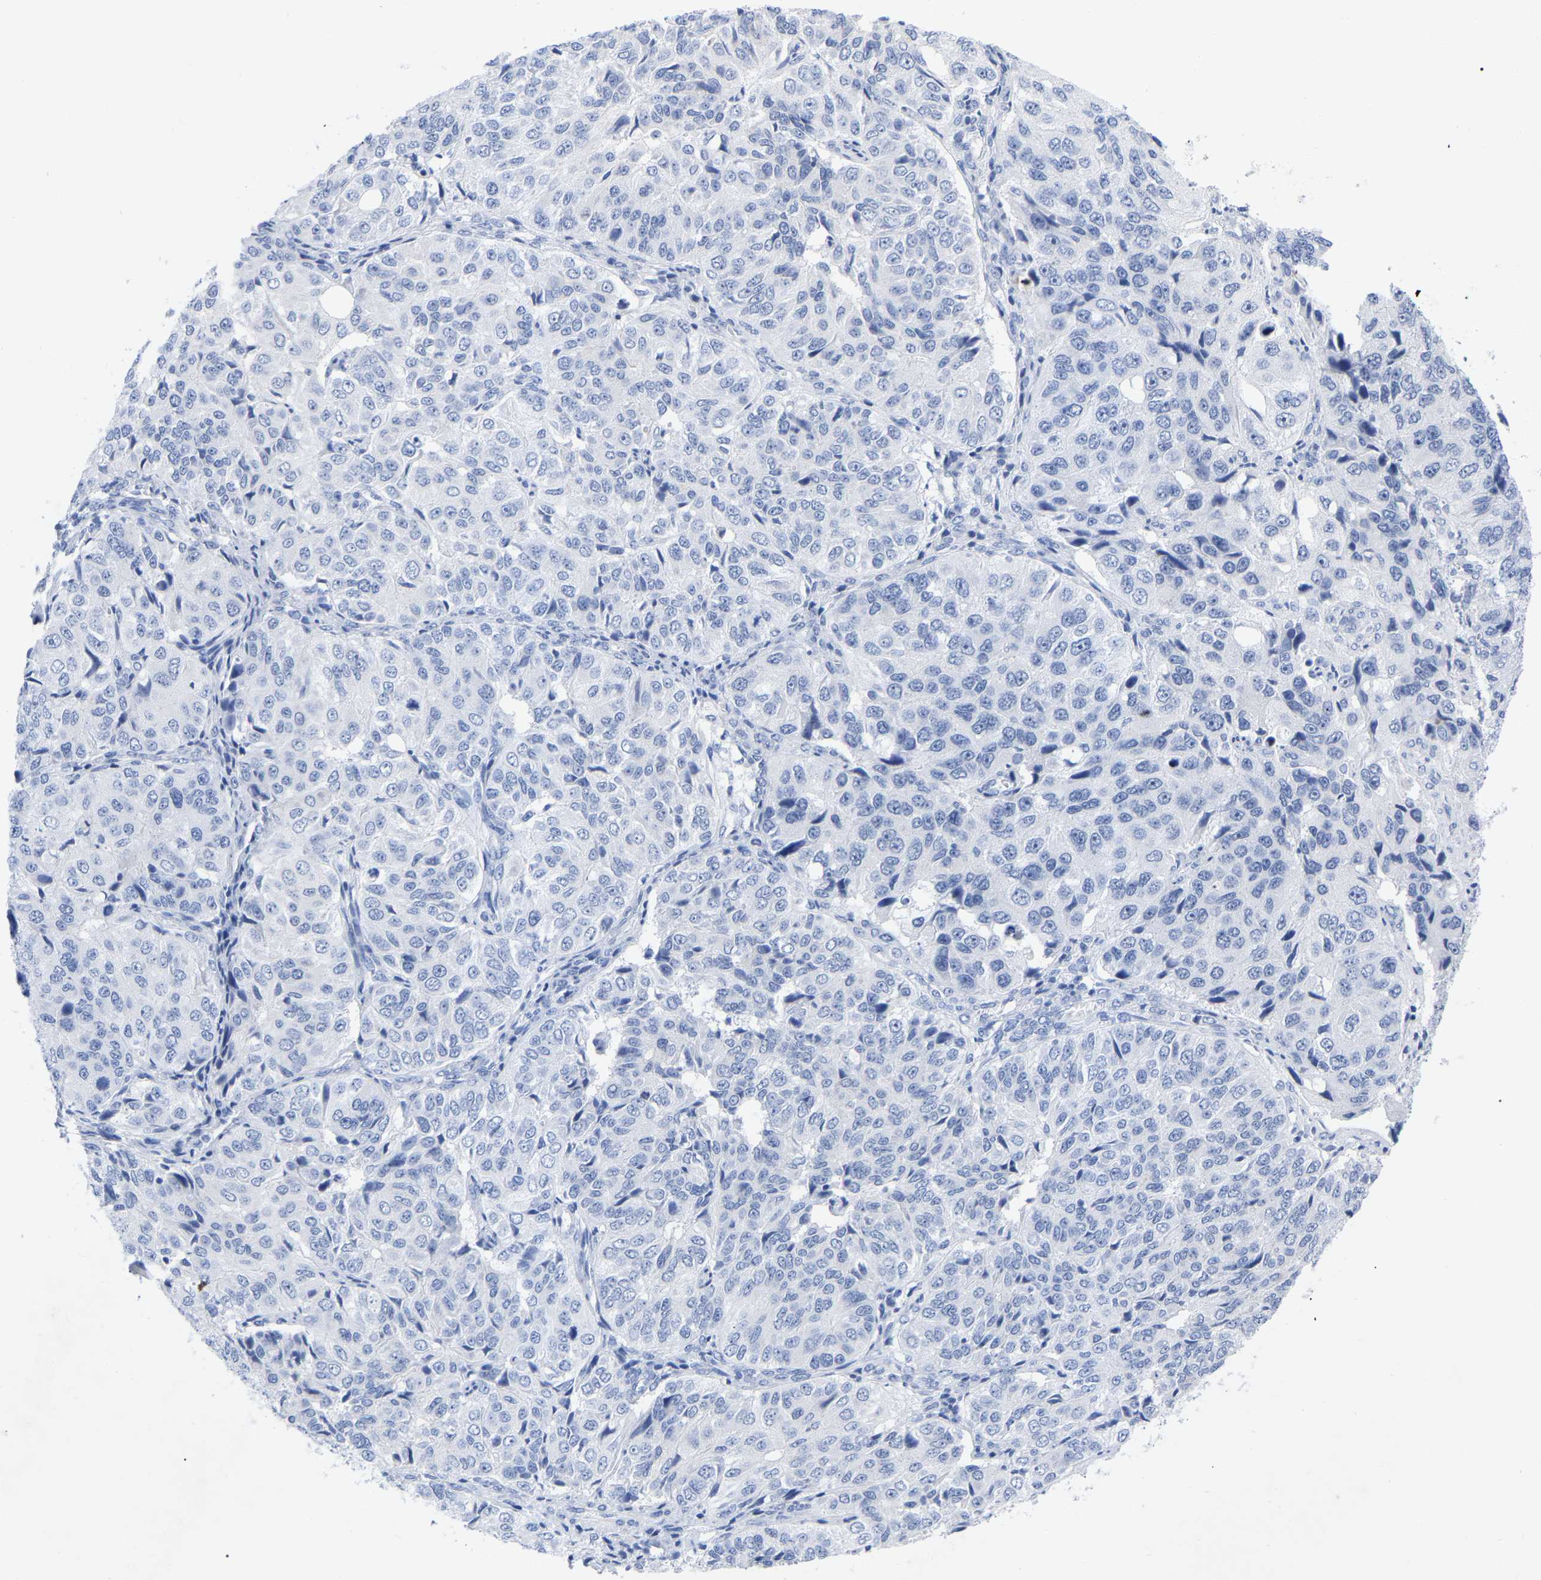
{"staining": {"intensity": "negative", "quantity": "none", "location": "none"}, "tissue": "ovarian cancer", "cell_type": "Tumor cells", "image_type": "cancer", "snomed": [{"axis": "morphology", "description": "Carcinoma, endometroid"}, {"axis": "topography", "description": "Ovary"}], "caption": "Immunohistochemistry image of ovarian cancer (endometroid carcinoma) stained for a protein (brown), which displays no positivity in tumor cells. Brightfield microscopy of IHC stained with DAB (3,3'-diaminobenzidine) (brown) and hematoxylin (blue), captured at high magnification.", "gene": "ZNF629", "patient": {"sex": "female", "age": 51}}